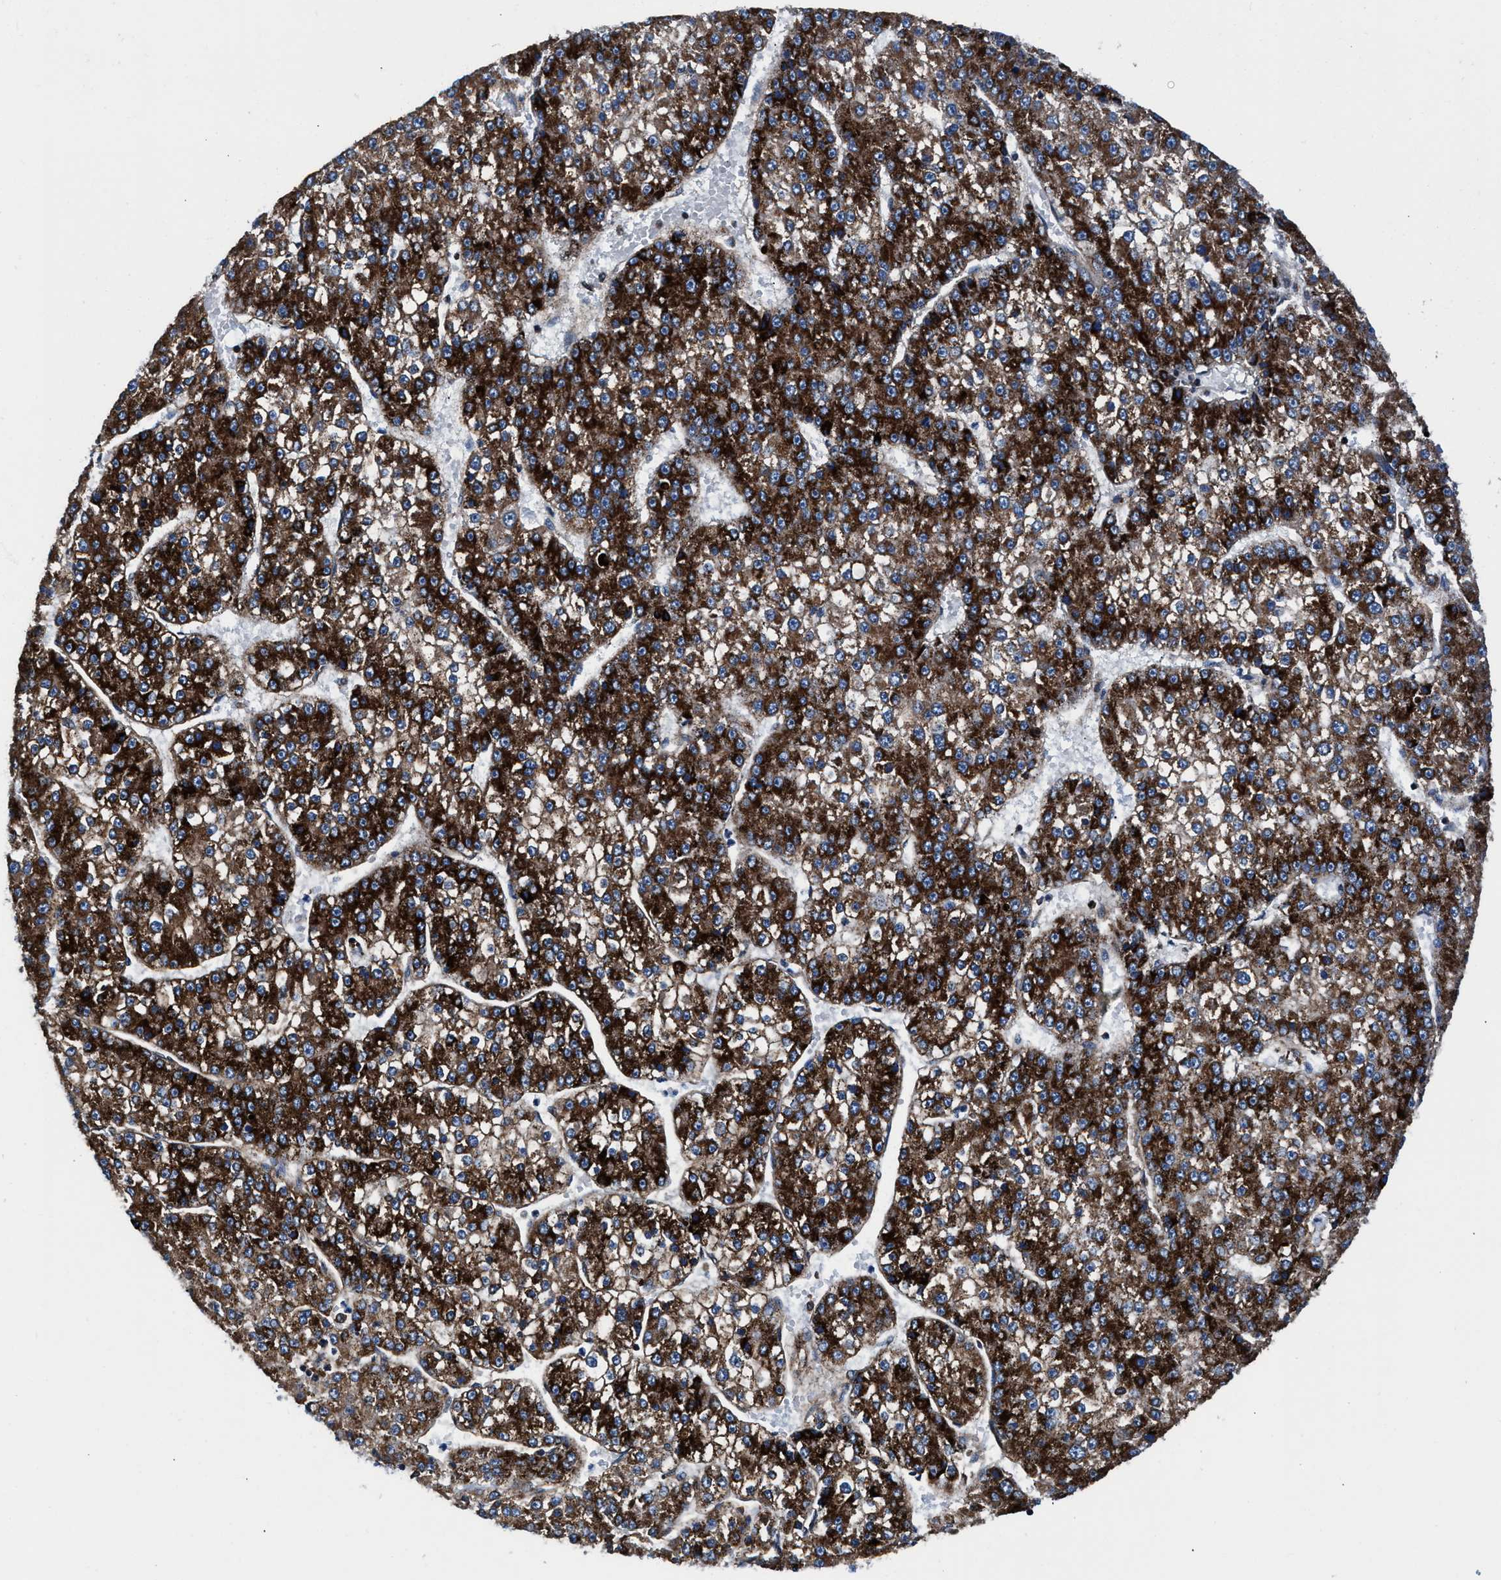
{"staining": {"intensity": "strong", "quantity": ">75%", "location": "cytoplasmic/membranous"}, "tissue": "liver cancer", "cell_type": "Tumor cells", "image_type": "cancer", "snomed": [{"axis": "morphology", "description": "Carcinoma, Hepatocellular, NOS"}, {"axis": "topography", "description": "Liver"}], "caption": "Strong cytoplasmic/membranous staining for a protein is identified in approximately >75% of tumor cells of liver hepatocellular carcinoma using immunohistochemistry.", "gene": "NKTR", "patient": {"sex": "female", "age": 73}}